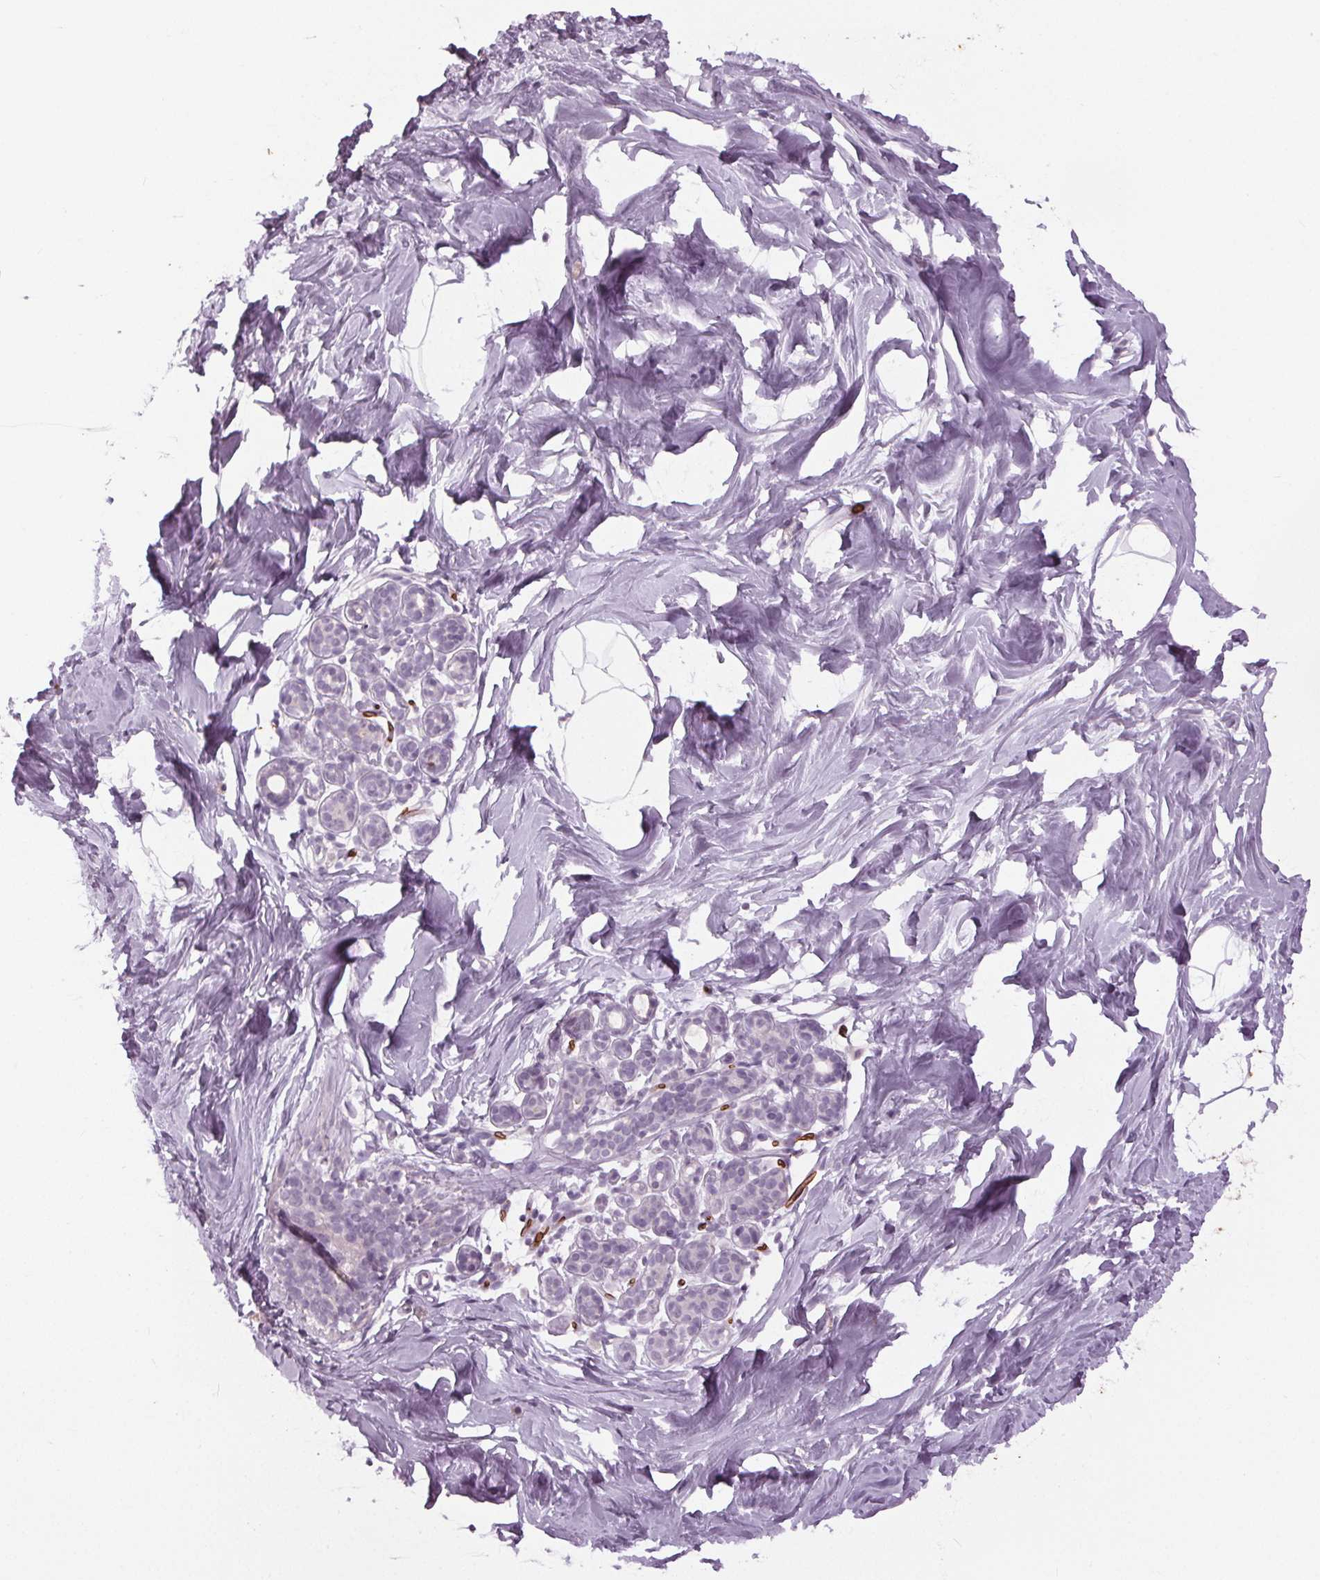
{"staining": {"intensity": "negative", "quantity": "none", "location": "none"}, "tissue": "breast", "cell_type": "Adipocytes", "image_type": "normal", "snomed": [{"axis": "morphology", "description": "Normal tissue, NOS"}, {"axis": "topography", "description": "Breast"}], "caption": "DAB (3,3'-diaminobenzidine) immunohistochemical staining of benign human breast reveals no significant staining in adipocytes.", "gene": "SLC4A1", "patient": {"sex": "female", "age": 32}}